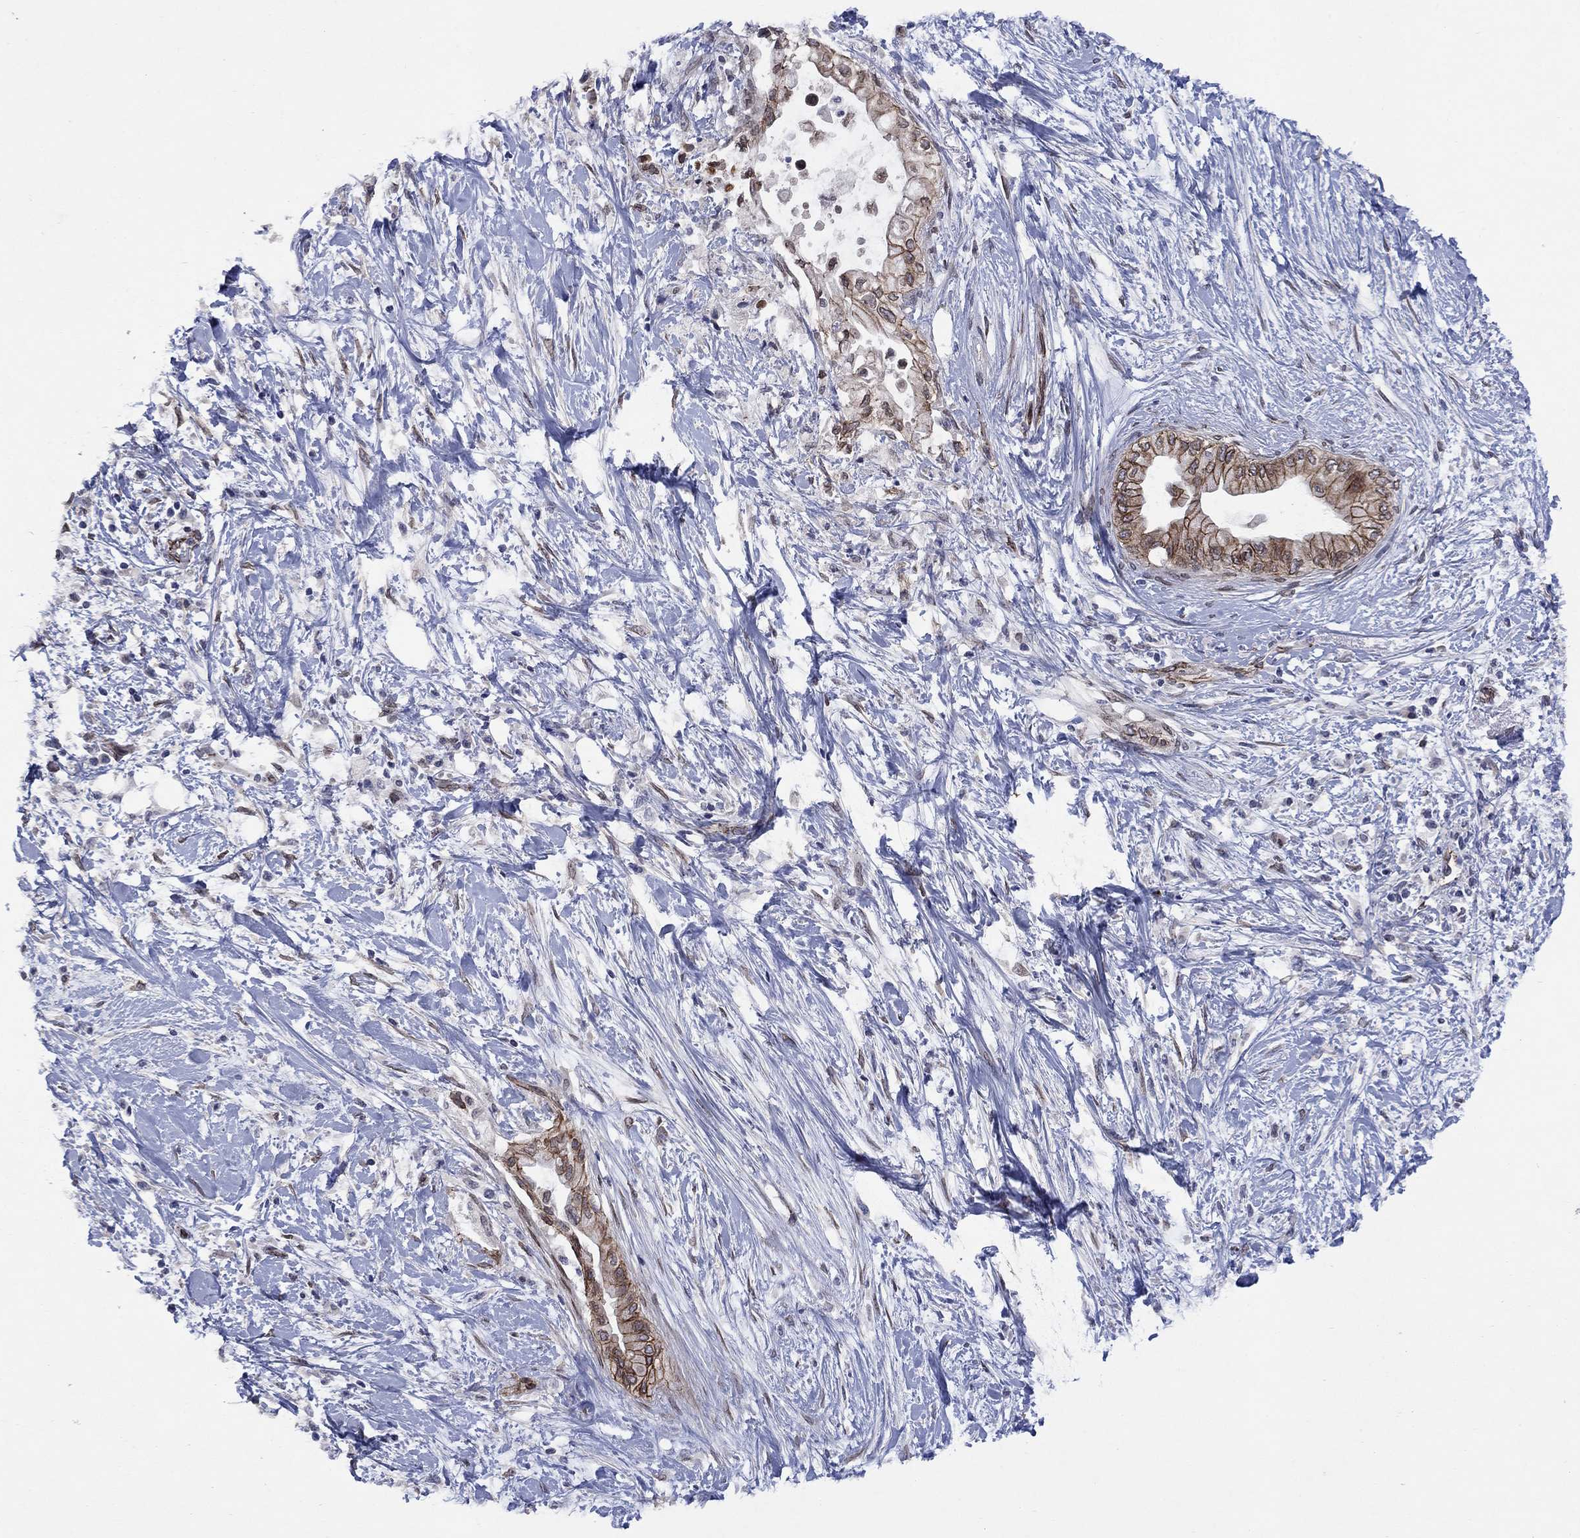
{"staining": {"intensity": "moderate", "quantity": ">75%", "location": "cytoplasmic/membranous"}, "tissue": "pancreatic cancer", "cell_type": "Tumor cells", "image_type": "cancer", "snomed": [{"axis": "morphology", "description": "Normal tissue, NOS"}, {"axis": "morphology", "description": "Adenocarcinoma, NOS"}, {"axis": "topography", "description": "Pancreas"}, {"axis": "topography", "description": "Duodenum"}], "caption": "Protein expression by IHC displays moderate cytoplasmic/membranous expression in about >75% of tumor cells in pancreatic cancer. Ihc stains the protein of interest in brown and the nuclei are stained blue.", "gene": "EMC9", "patient": {"sex": "female", "age": 60}}